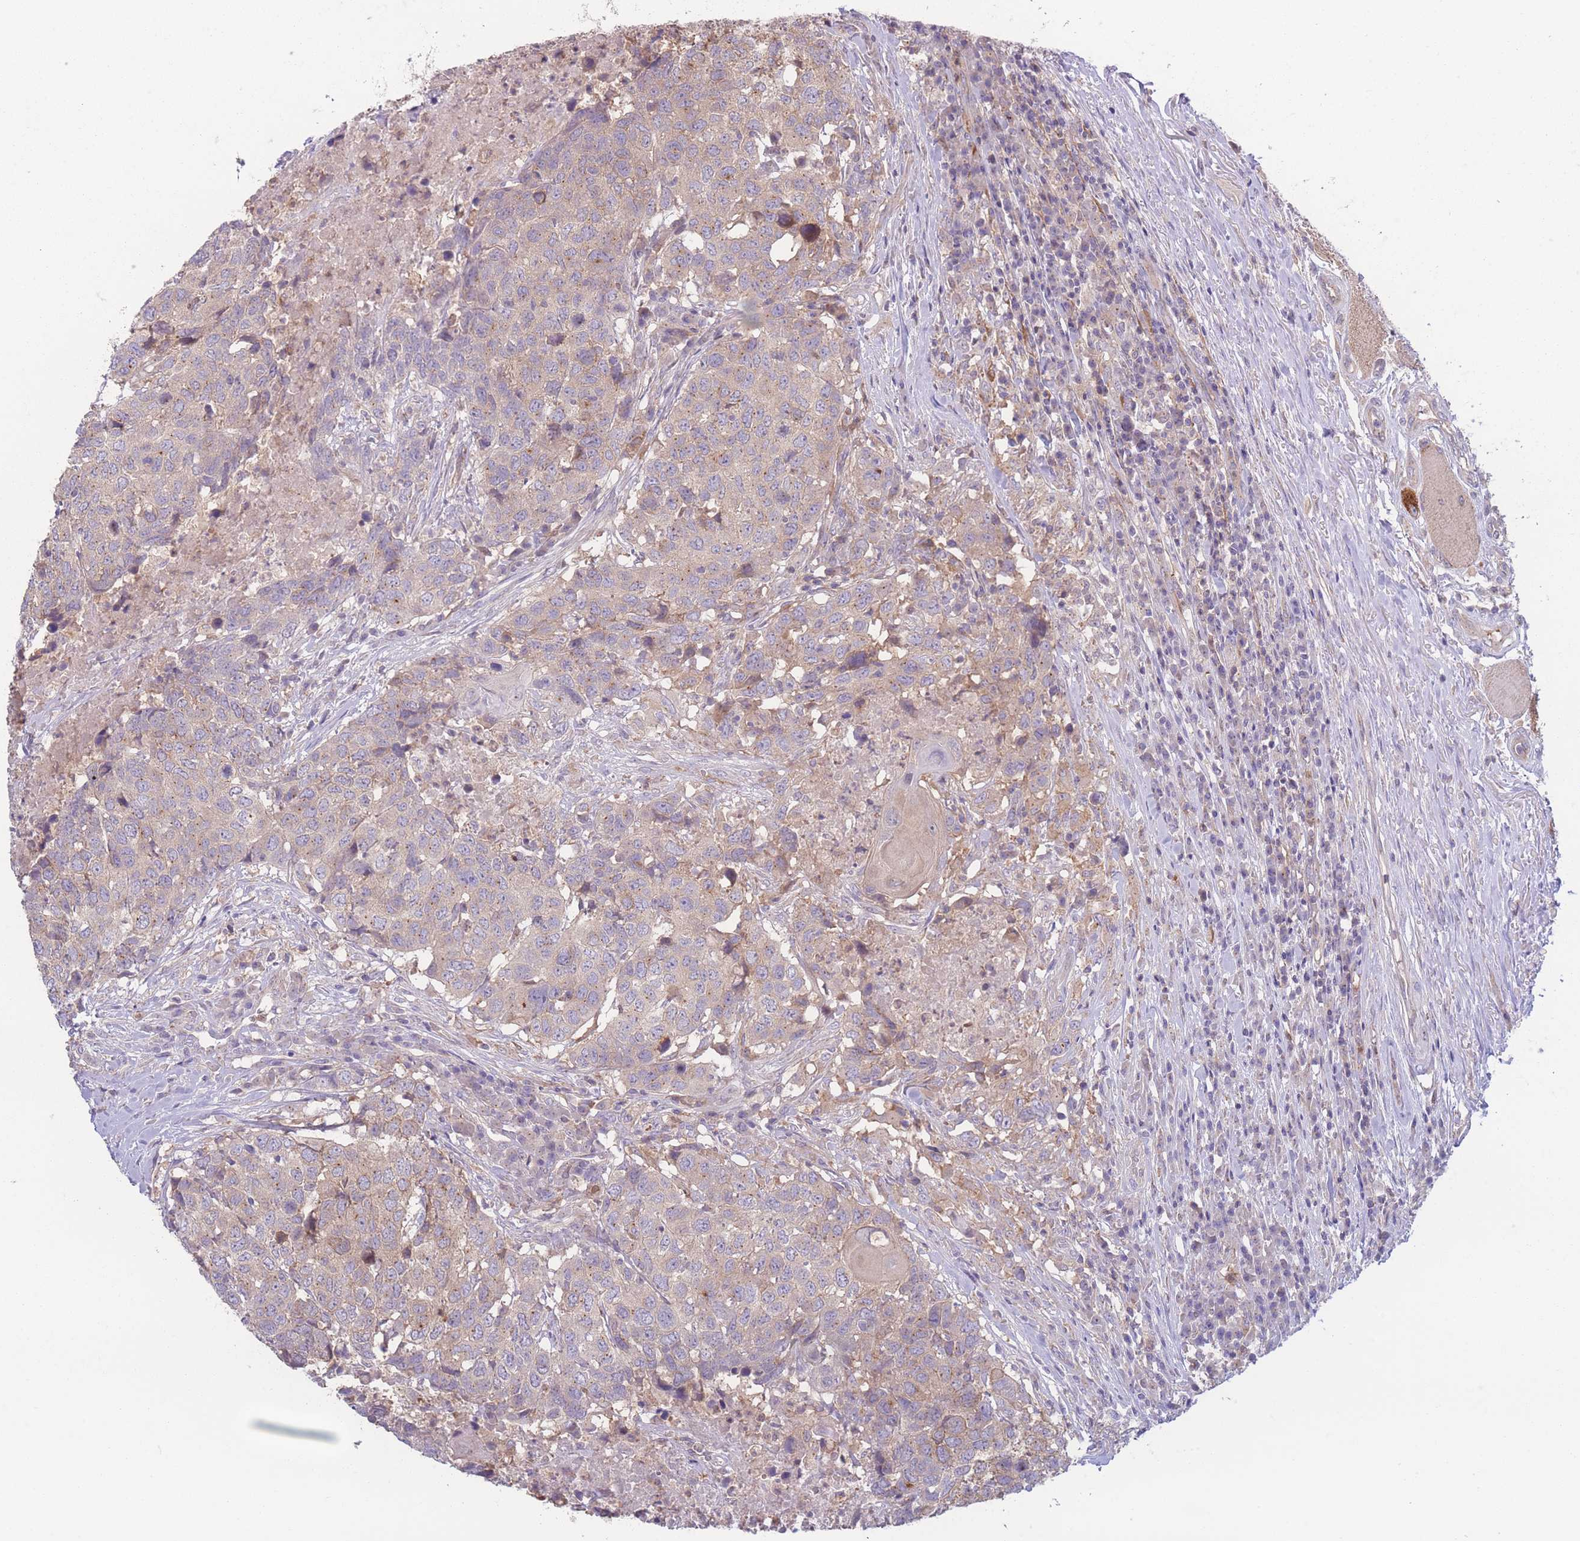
{"staining": {"intensity": "weak", "quantity": "<25%", "location": "cytoplasmic/membranous"}, "tissue": "head and neck cancer", "cell_type": "Tumor cells", "image_type": "cancer", "snomed": [{"axis": "morphology", "description": "Normal tissue, NOS"}, {"axis": "morphology", "description": "Squamous cell carcinoma, NOS"}, {"axis": "topography", "description": "Skeletal muscle"}, {"axis": "topography", "description": "Vascular tissue"}, {"axis": "topography", "description": "Peripheral nerve tissue"}, {"axis": "topography", "description": "Head-Neck"}], "caption": "Tumor cells show no significant protein positivity in squamous cell carcinoma (head and neck).", "gene": "STEAP3", "patient": {"sex": "male", "age": 66}}